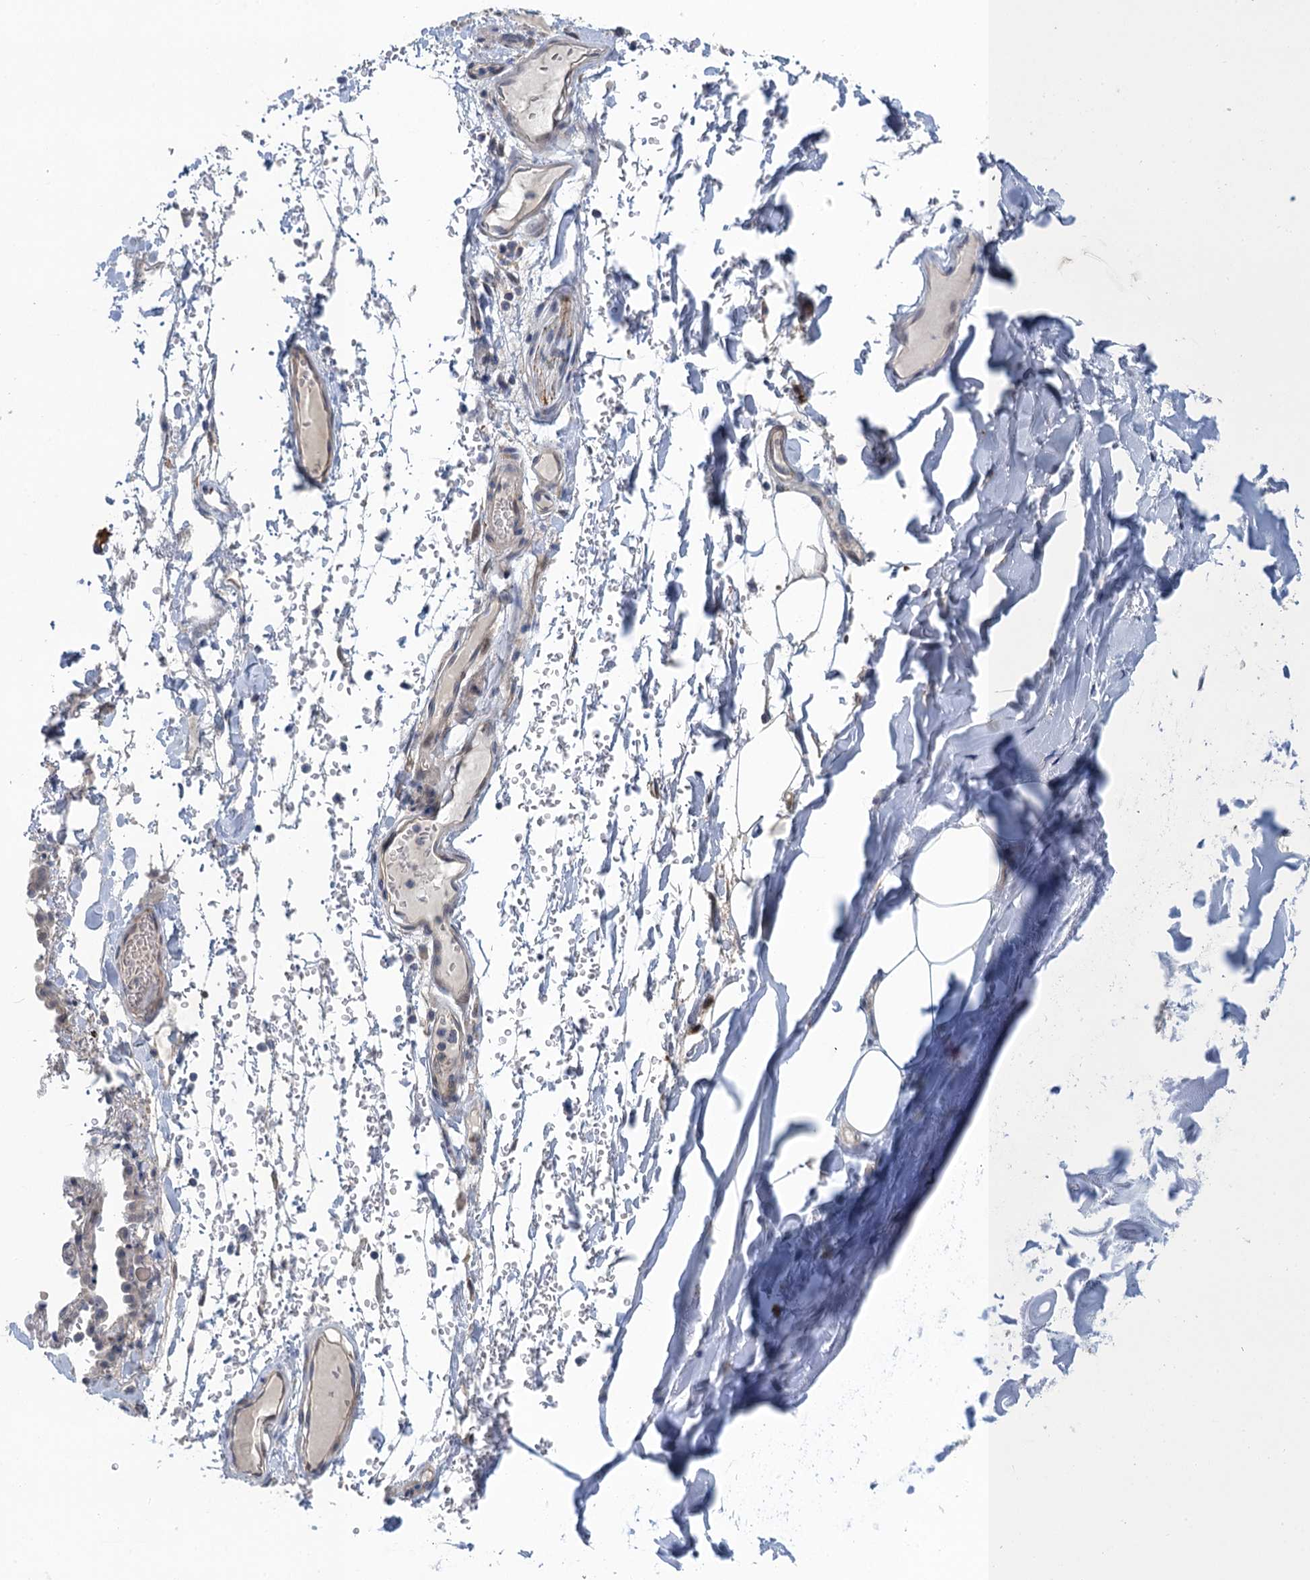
{"staining": {"intensity": "negative", "quantity": "none", "location": "none"}, "tissue": "adipose tissue", "cell_type": "Adipocytes", "image_type": "normal", "snomed": [{"axis": "morphology", "description": "Normal tissue, NOS"}, {"axis": "topography", "description": "Lymph node"}, {"axis": "topography", "description": "Cartilage tissue"}, {"axis": "topography", "description": "Bronchus"}], "caption": "This is an immunohistochemistry histopathology image of benign human adipose tissue. There is no staining in adipocytes.", "gene": "MRFAP1", "patient": {"sex": "male", "age": 63}}